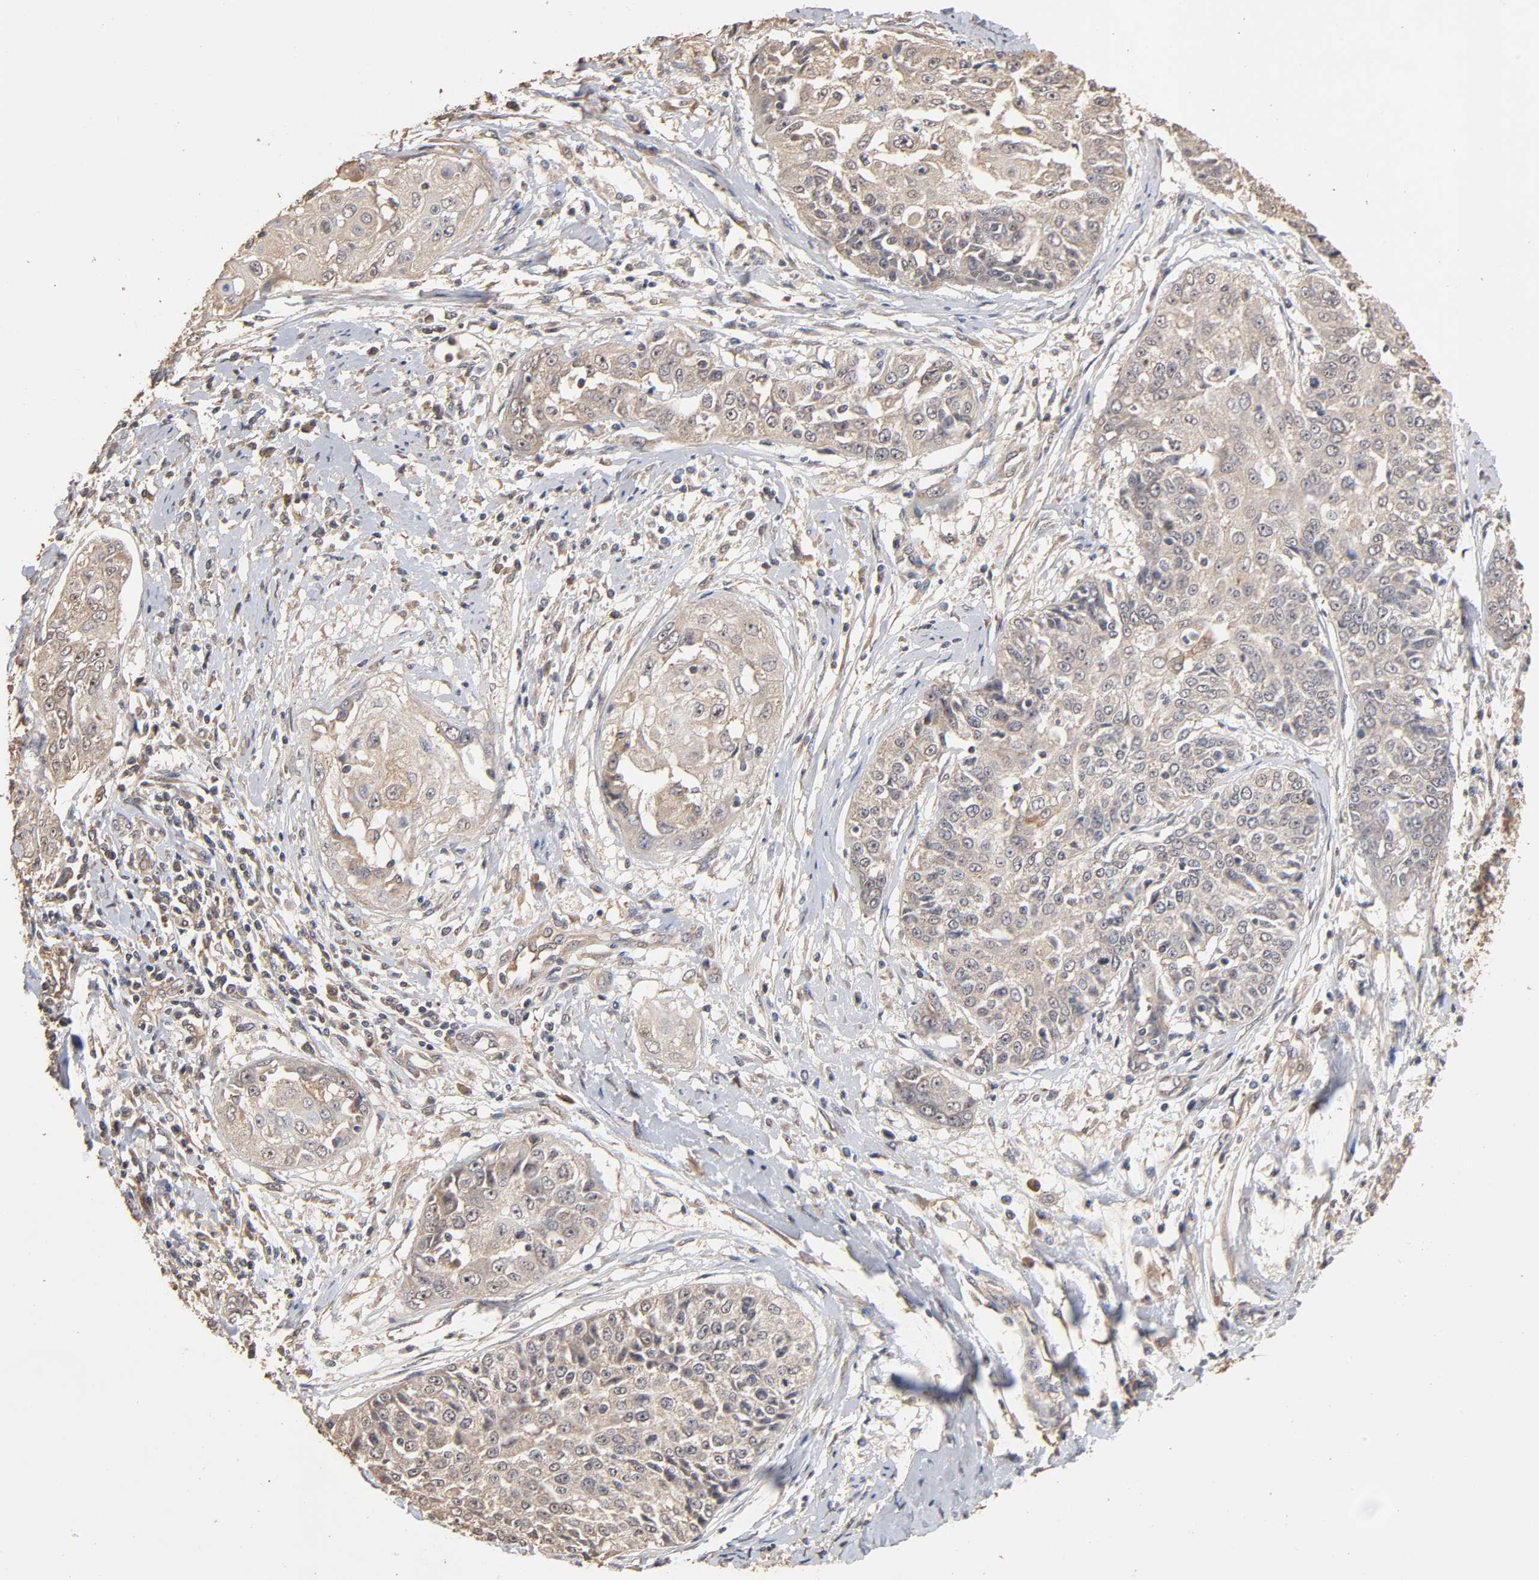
{"staining": {"intensity": "weak", "quantity": ">75%", "location": "cytoplasmic/membranous"}, "tissue": "cervical cancer", "cell_type": "Tumor cells", "image_type": "cancer", "snomed": [{"axis": "morphology", "description": "Squamous cell carcinoma, NOS"}, {"axis": "topography", "description": "Cervix"}], "caption": "Immunohistochemistry (IHC) staining of squamous cell carcinoma (cervical), which shows low levels of weak cytoplasmic/membranous staining in about >75% of tumor cells indicating weak cytoplasmic/membranous protein expression. The staining was performed using DAB (brown) for protein detection and nuclei were counterstained in hematoxylin (blue).", "gene": "ARHGEF7", "patient": {"sex": "female", "age": 64}}